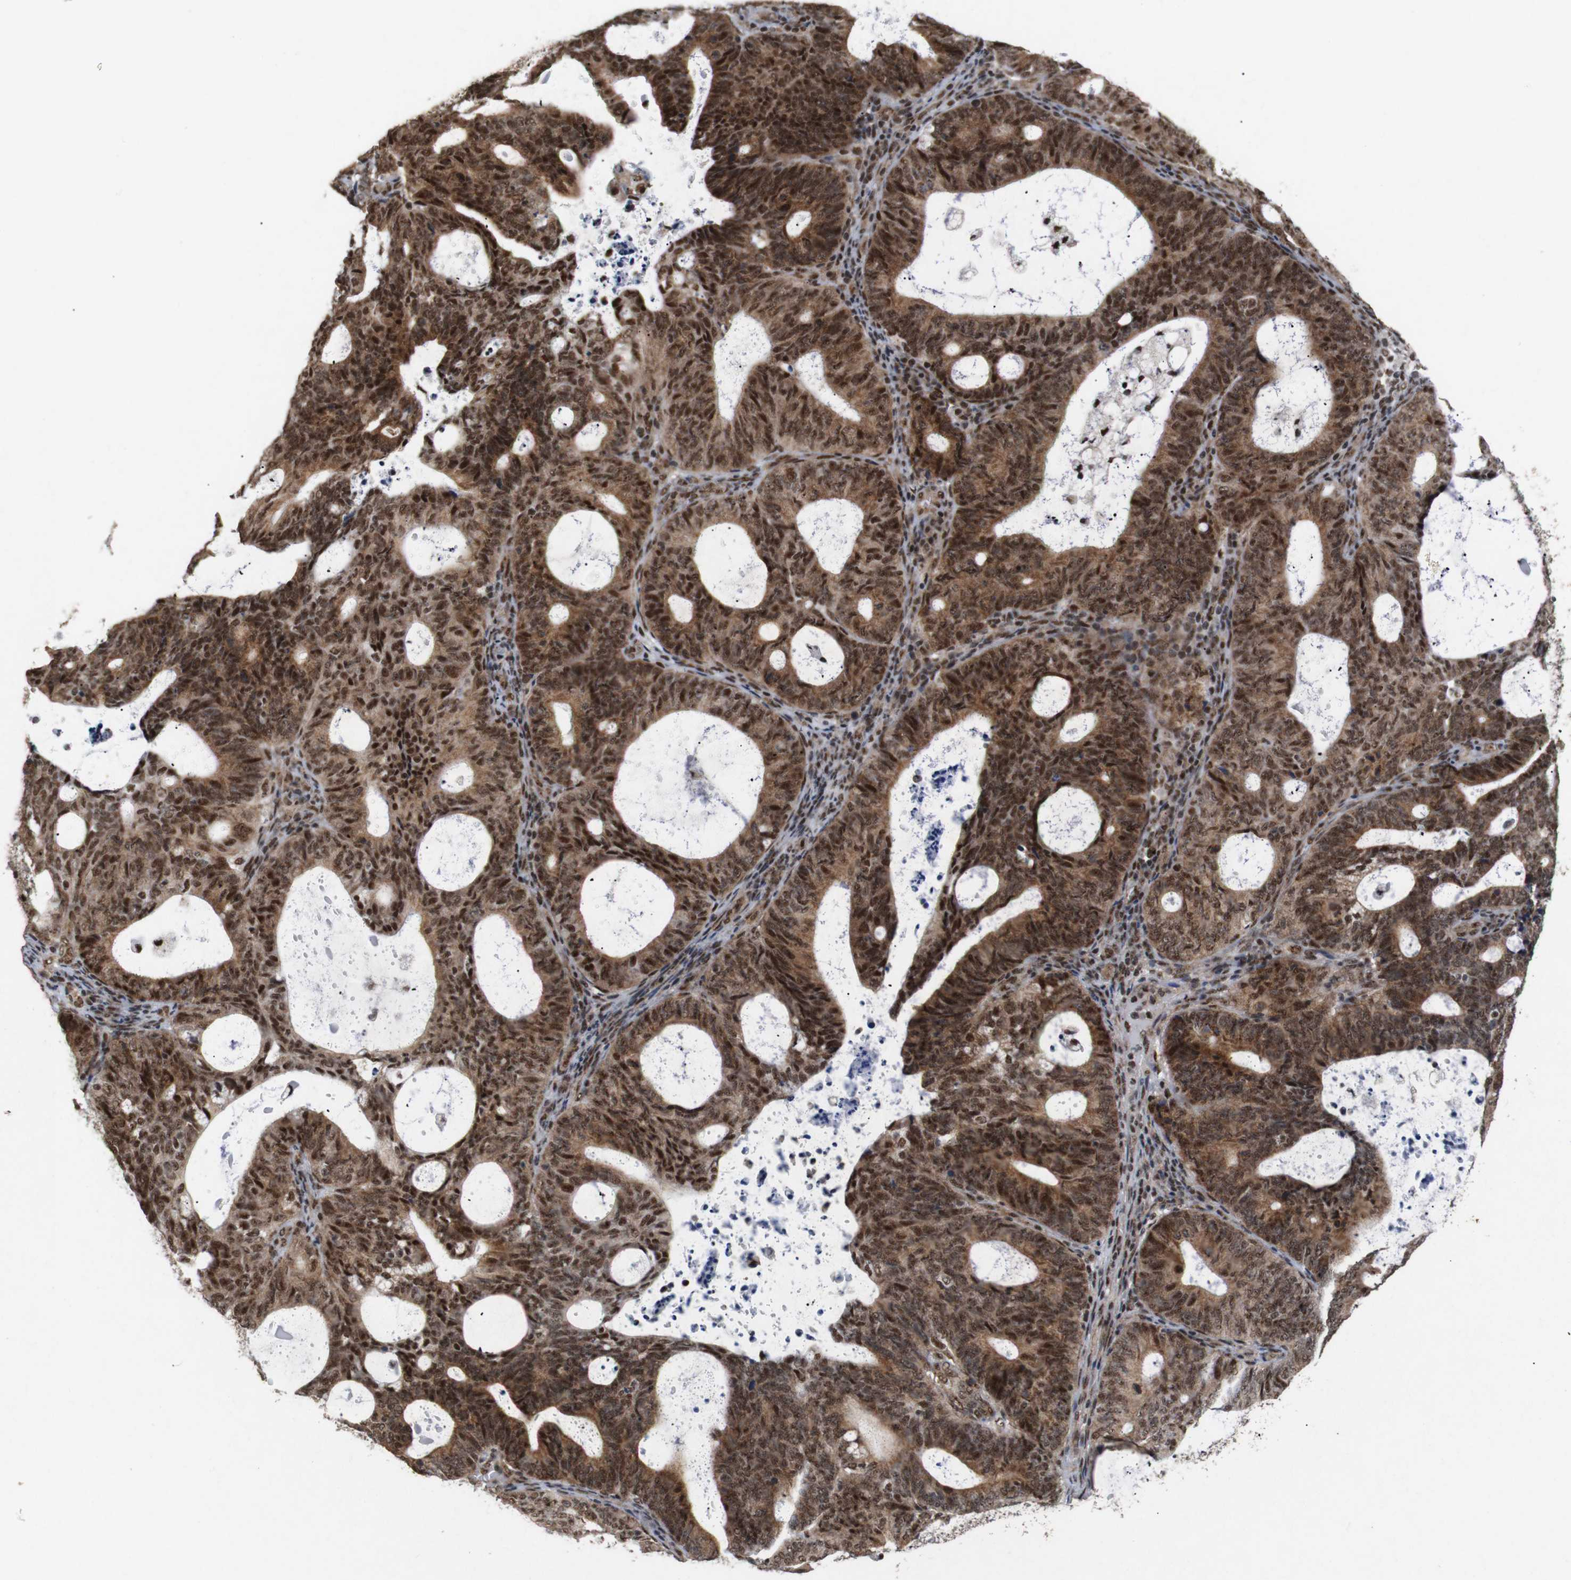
{"staining": {"intensity": "strong", "quantity": ">75%", "location": "cytoplasmic/membranous,nuclear"}, "tissue": "endometrial cancer", "cell_type": "Tumor cells", "image_type": "cancer", "snomed": [{"axis": "morphology", "description": "Adenocarcinoma, NOS"}, {"axis": "topography", "description": "Uterus"}], "caption": "Endometrial adenocarcinoma stained for a protein reveals strong cytoplasmic/membranous and nuclear positivity in tumor cells. The protein is stained brown, and the nuclei are stained in blue (DAB (3,3'-diaminobenzidine) IHC with brightfield microscopy, high magnification).", "gene": "PYM1", "patient": {"sex": "female", "age": 83}}